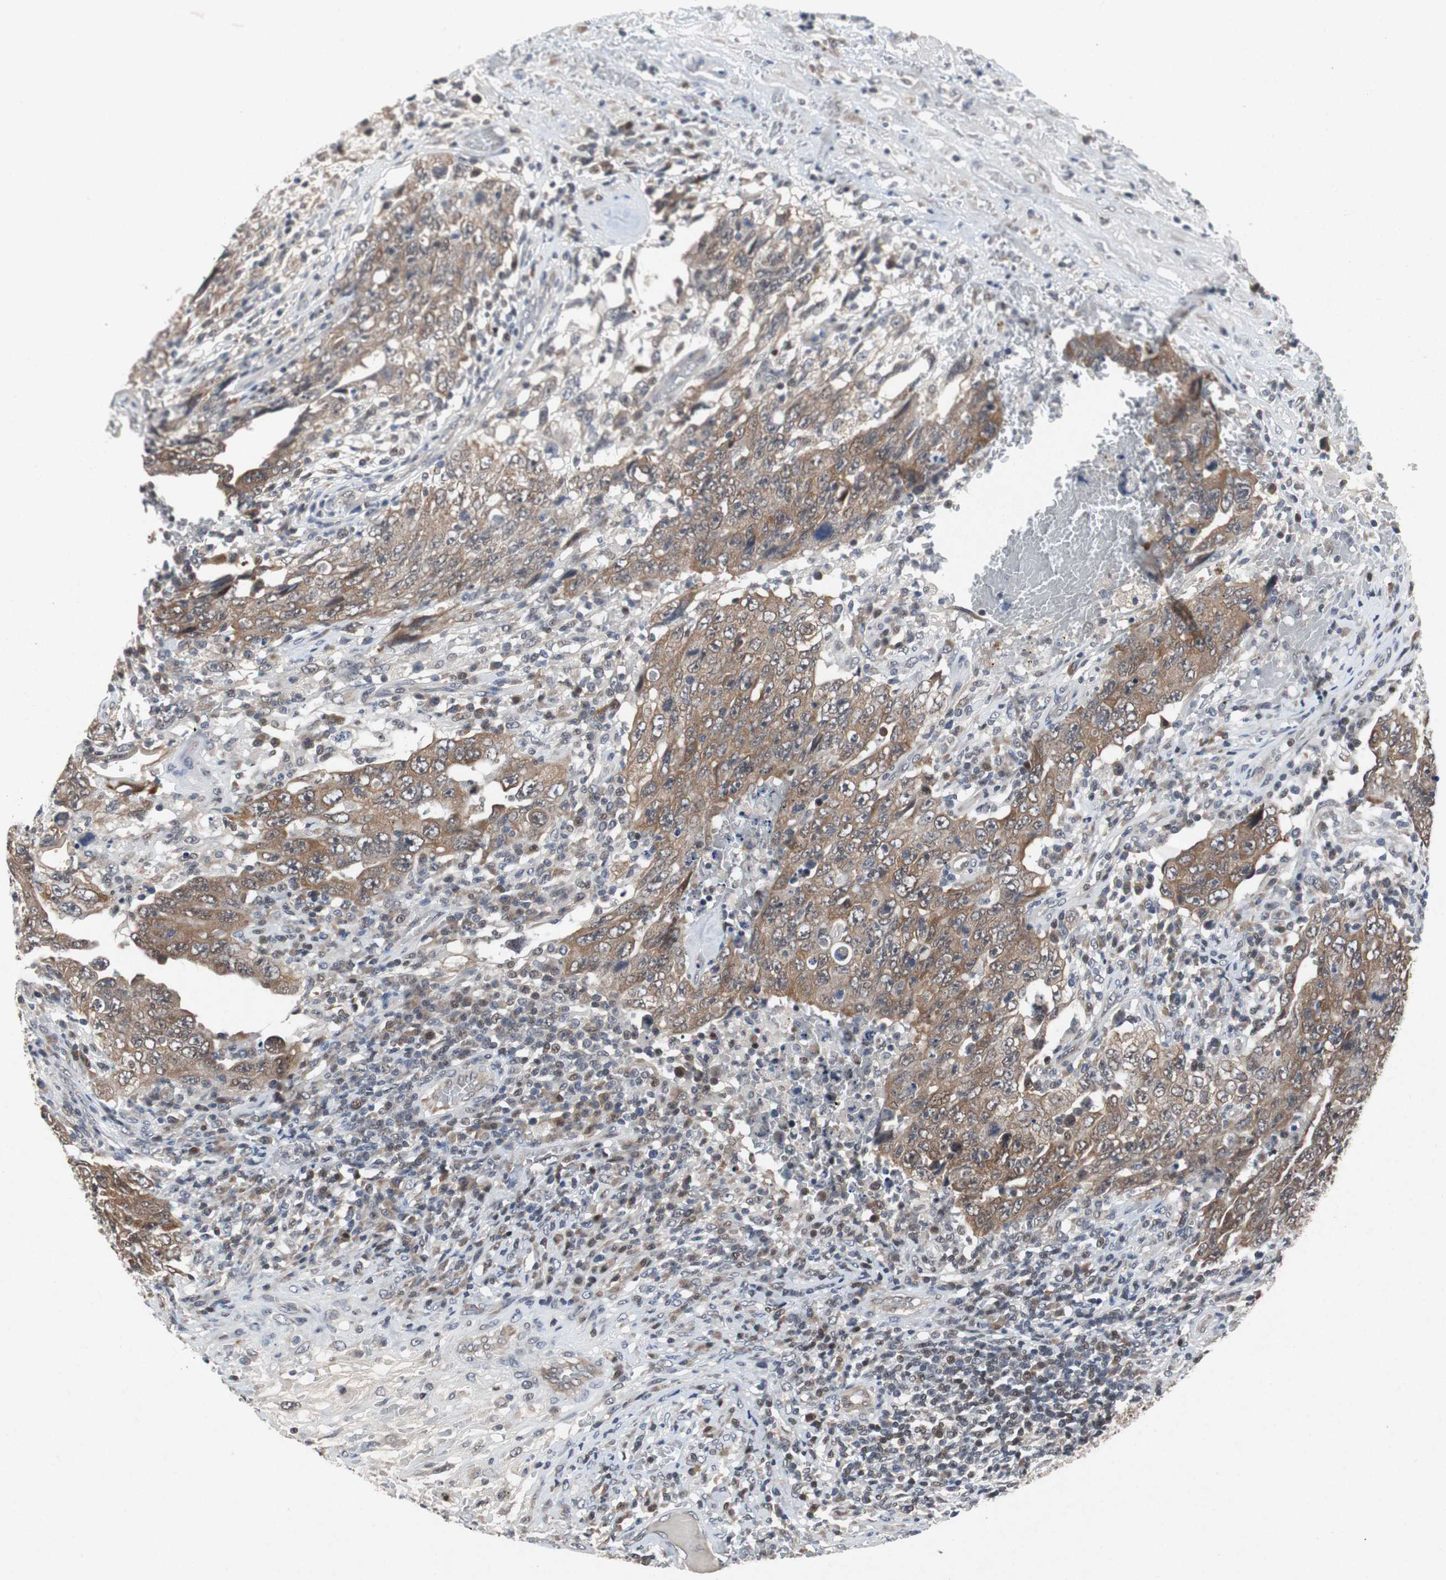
{"staining": {"intensity": "strong", "quantity": ">75%", "location": "cytoplasmic/membranous"}, "tissue": "testis cancer", "cell_type": "Tumor cells", "image_type": "cancer", "snomed": [{"axis": "morphology", "description": "Carcinoma, Embryonal, NOS"}, {"axis": "topography", "description": "Testis"}], "caption": "Tumor cells demonstrate high levels of strong cytoplasmic/membranous staining in about >75% of cells in testis cancer (embryonal carcinoma).", "gene": "TP63", "patient": {"sex": "male", "age": 26}}